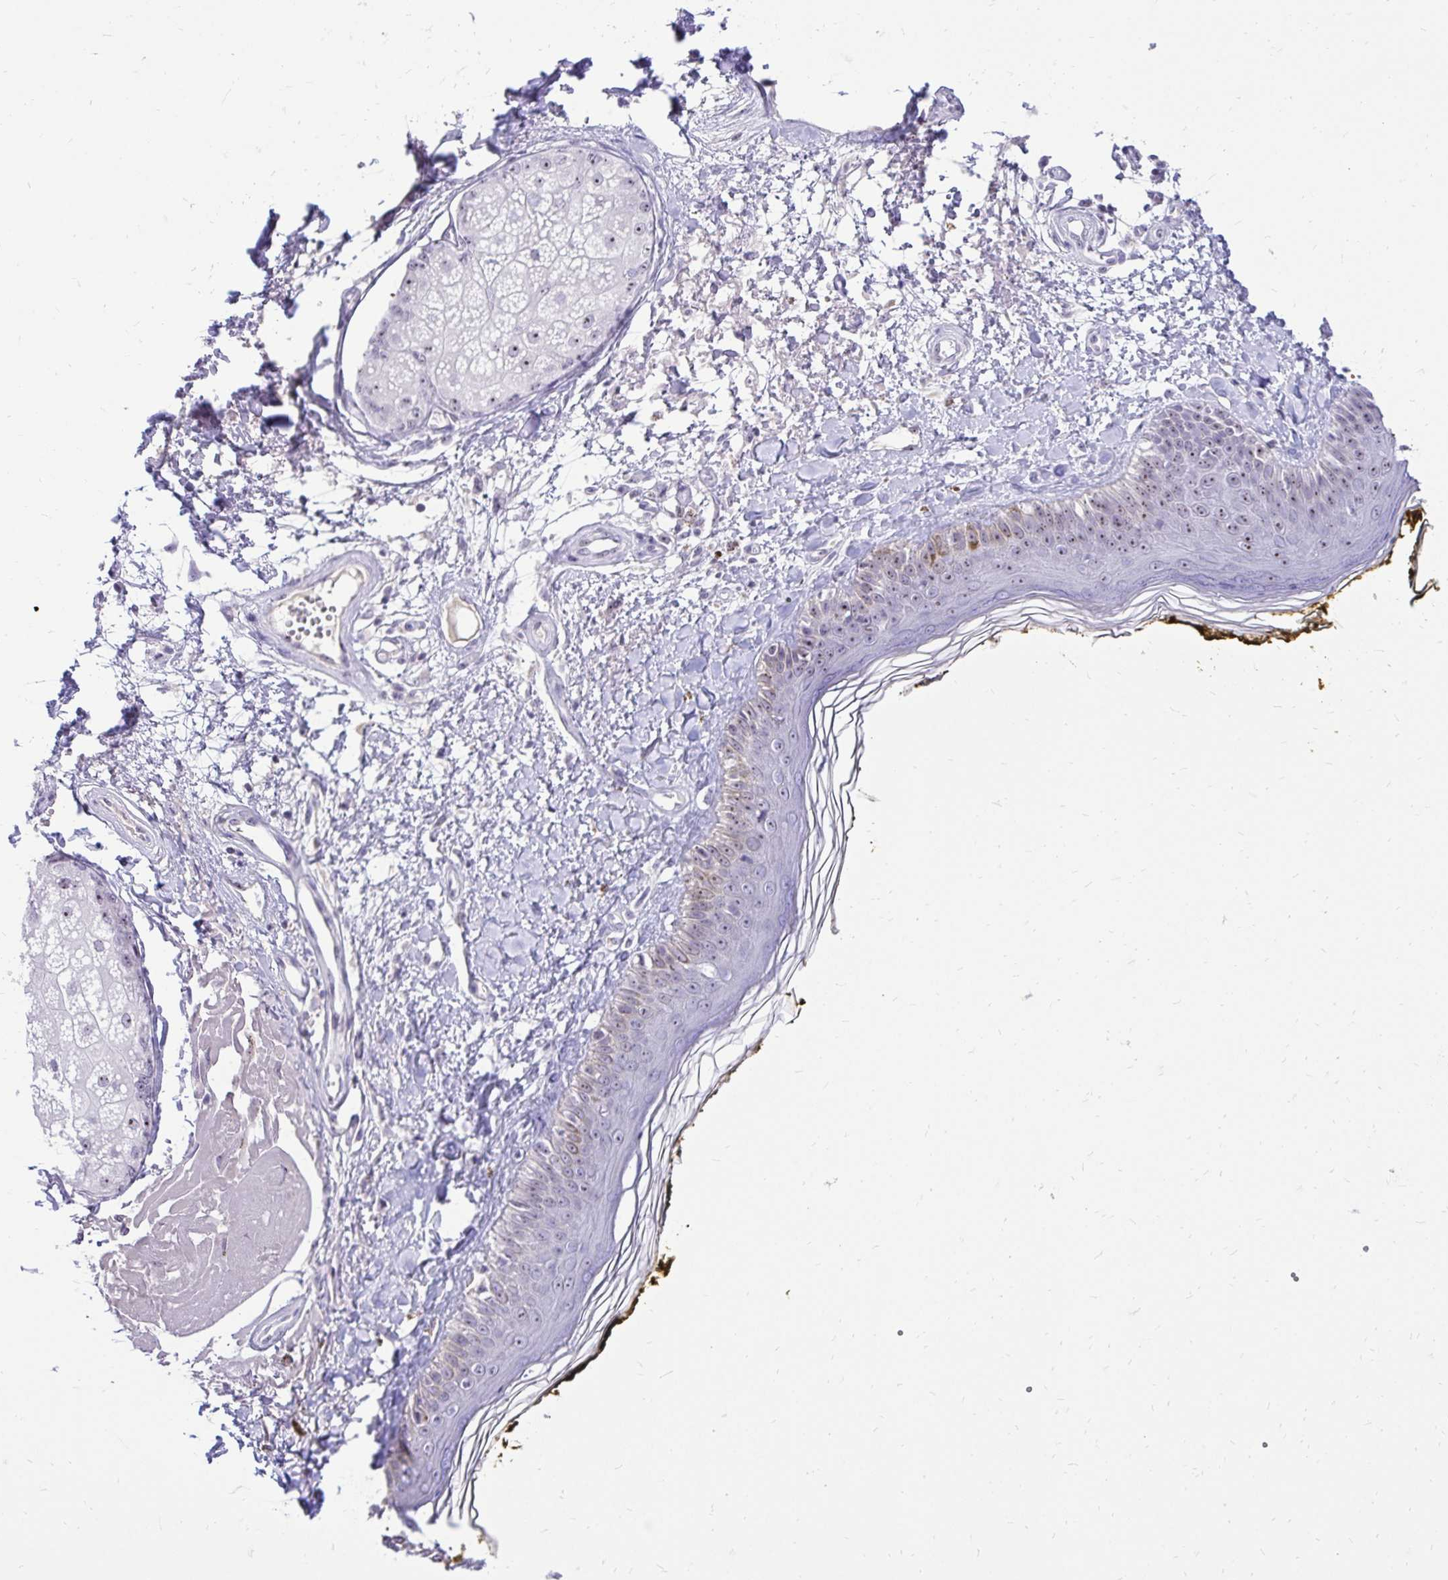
{"staining": {"intensity": "negative", "quantity": "none", "location": "none"}, "tissue": "skin", "cell_type": "Fibroblasts", "image_type": "normal", "snomed": [{"axis": "morphology", "description": "Normal tissue, NOS"}, {"axis": "topography", "description": "Skin"}], "caption": "Immunohistochemistry image of benign skin: human skin stained with DAB (3,3'-diaminobenzidine) displays no significant protein staining in fibroblasts. (DAB (3,3'-diaminobenzidine) immunohistochemistry (IHC), high magnification).", "gene": "NIFK", "patient": {"sex": "male", "age": 76}}